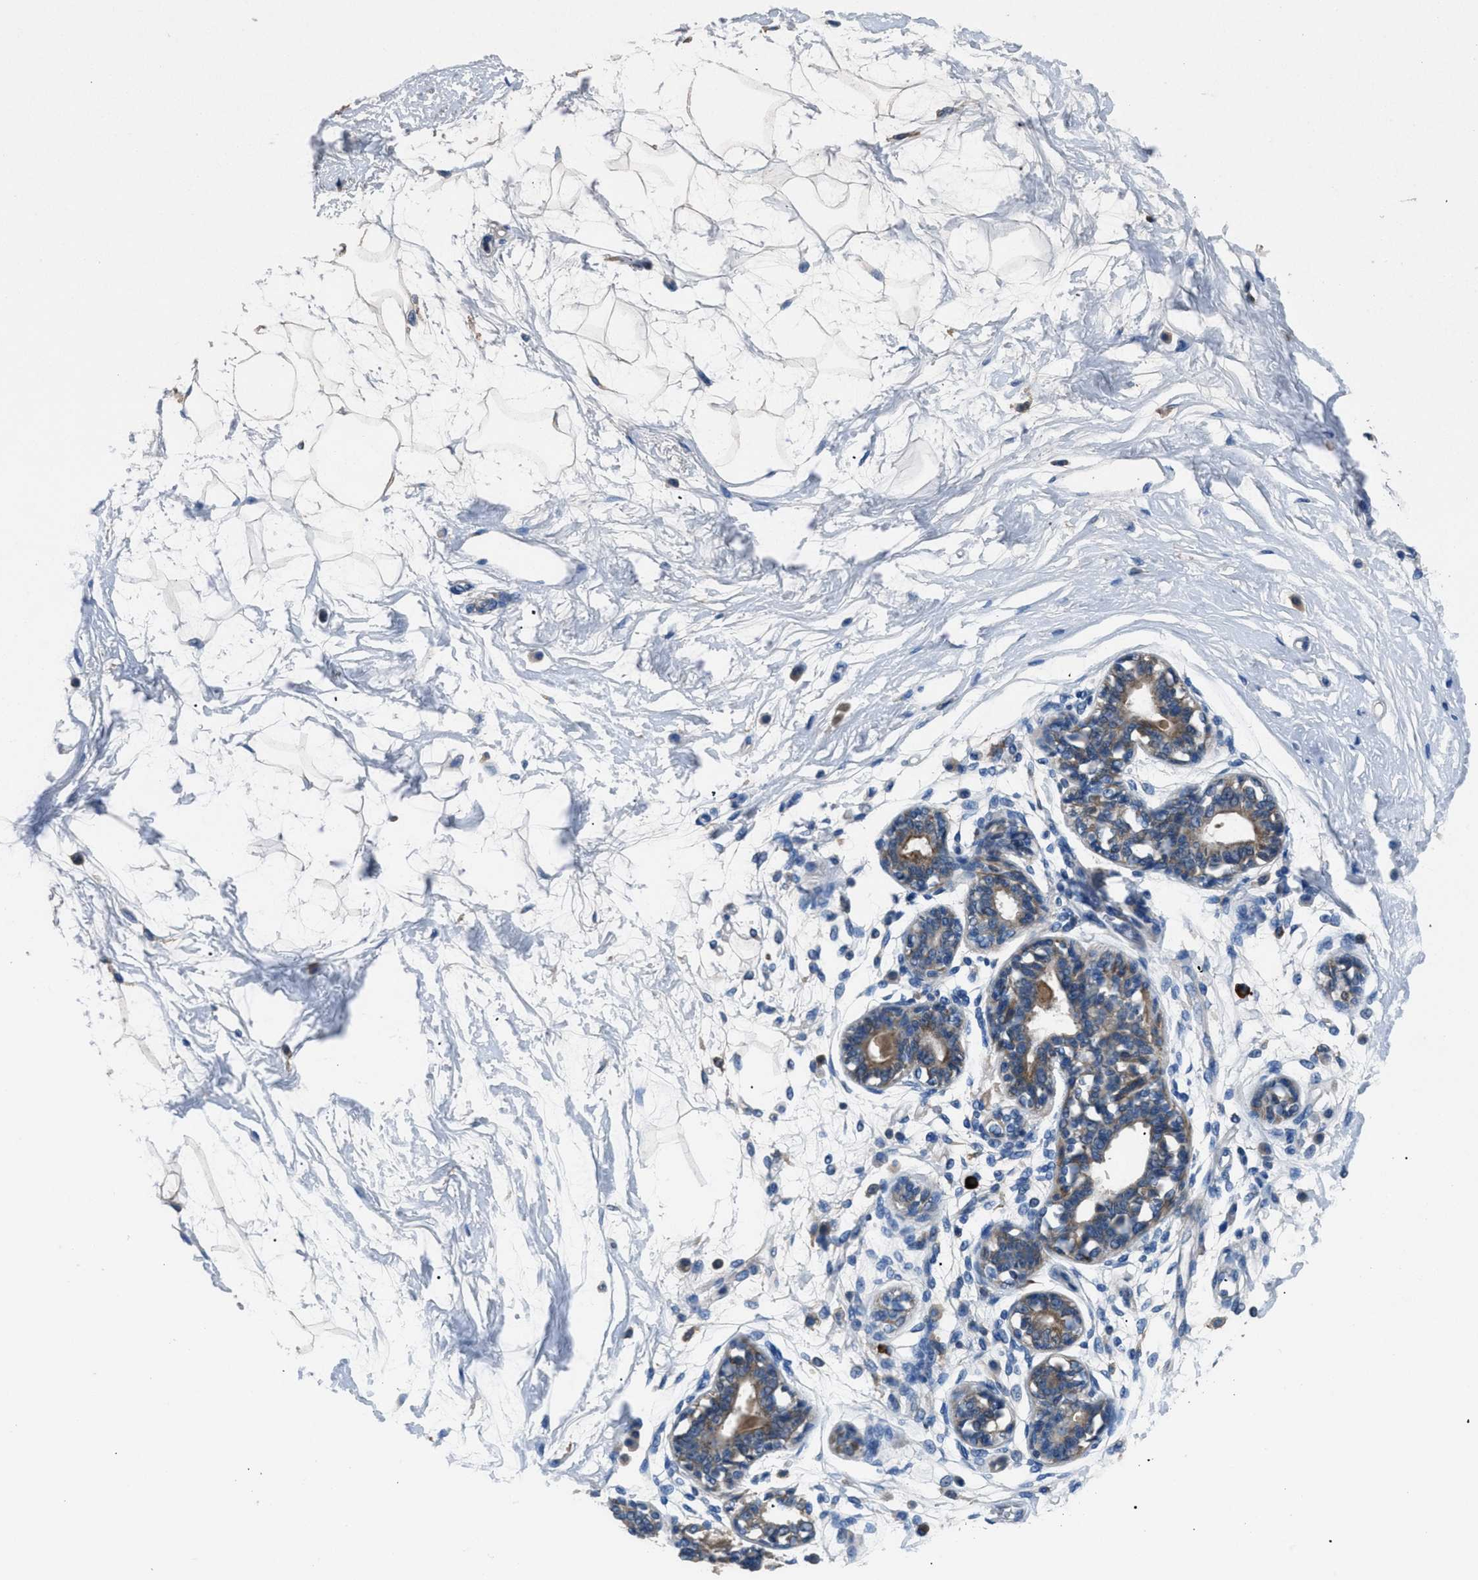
{"staining": {"intensity": "negative", "quantity": "none", "location": "none"}, "tissue": "breast", "cell_type": "Adipocytes", "image_type": "normal", "snomed": [{"axis": "morphology", "description": "Normal tissue, NOS"}, {"axis": "topography", "description": "Breast"}], "caption": "Immunohistochemistry (IHC) of unremarkable breast displays no positivity in adipocytes.", "gene": "SGCZ", "patient": {"sex": "female", "age": 45}}